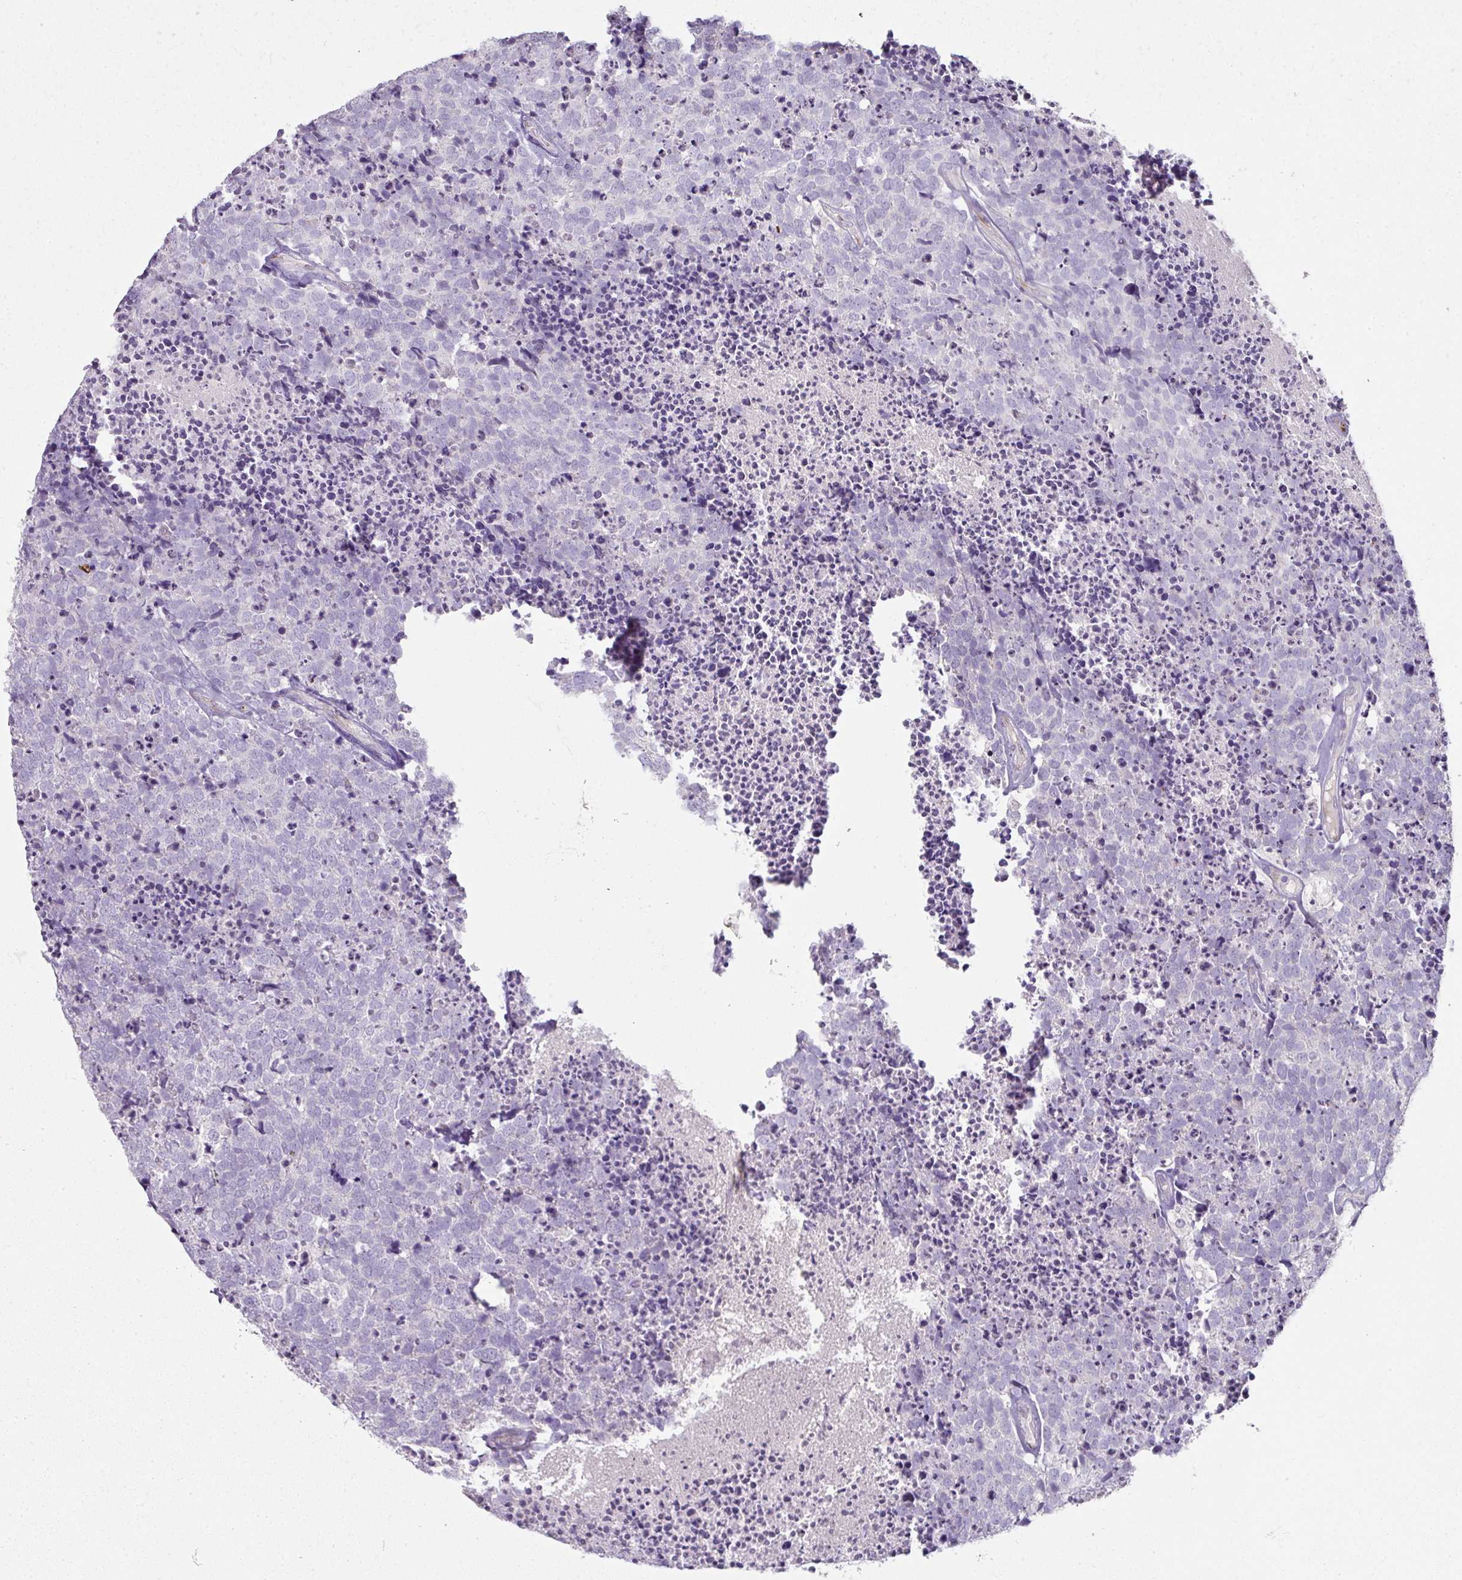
{"staining": {"intensity": "negative", "quantity": "none", "location": "none"}, "tissue": "carcinoid", "cell_type": "Tumor cells", "image_type": "cancer", "snomed": [{"axis": "morphology", "description": "Carcinoid, malignant, NOS"}, {"axis": "topography", "description": "Skin"}], "caption": "Immunohistochemistry (IHC) micrograph of neoplastic tissue: malignant carcinoid stained with DAB demonstrates no significant protein staining in tumor cells.", "gene": "FHAD1", "patient": {"sex": "female", "age": 79}}